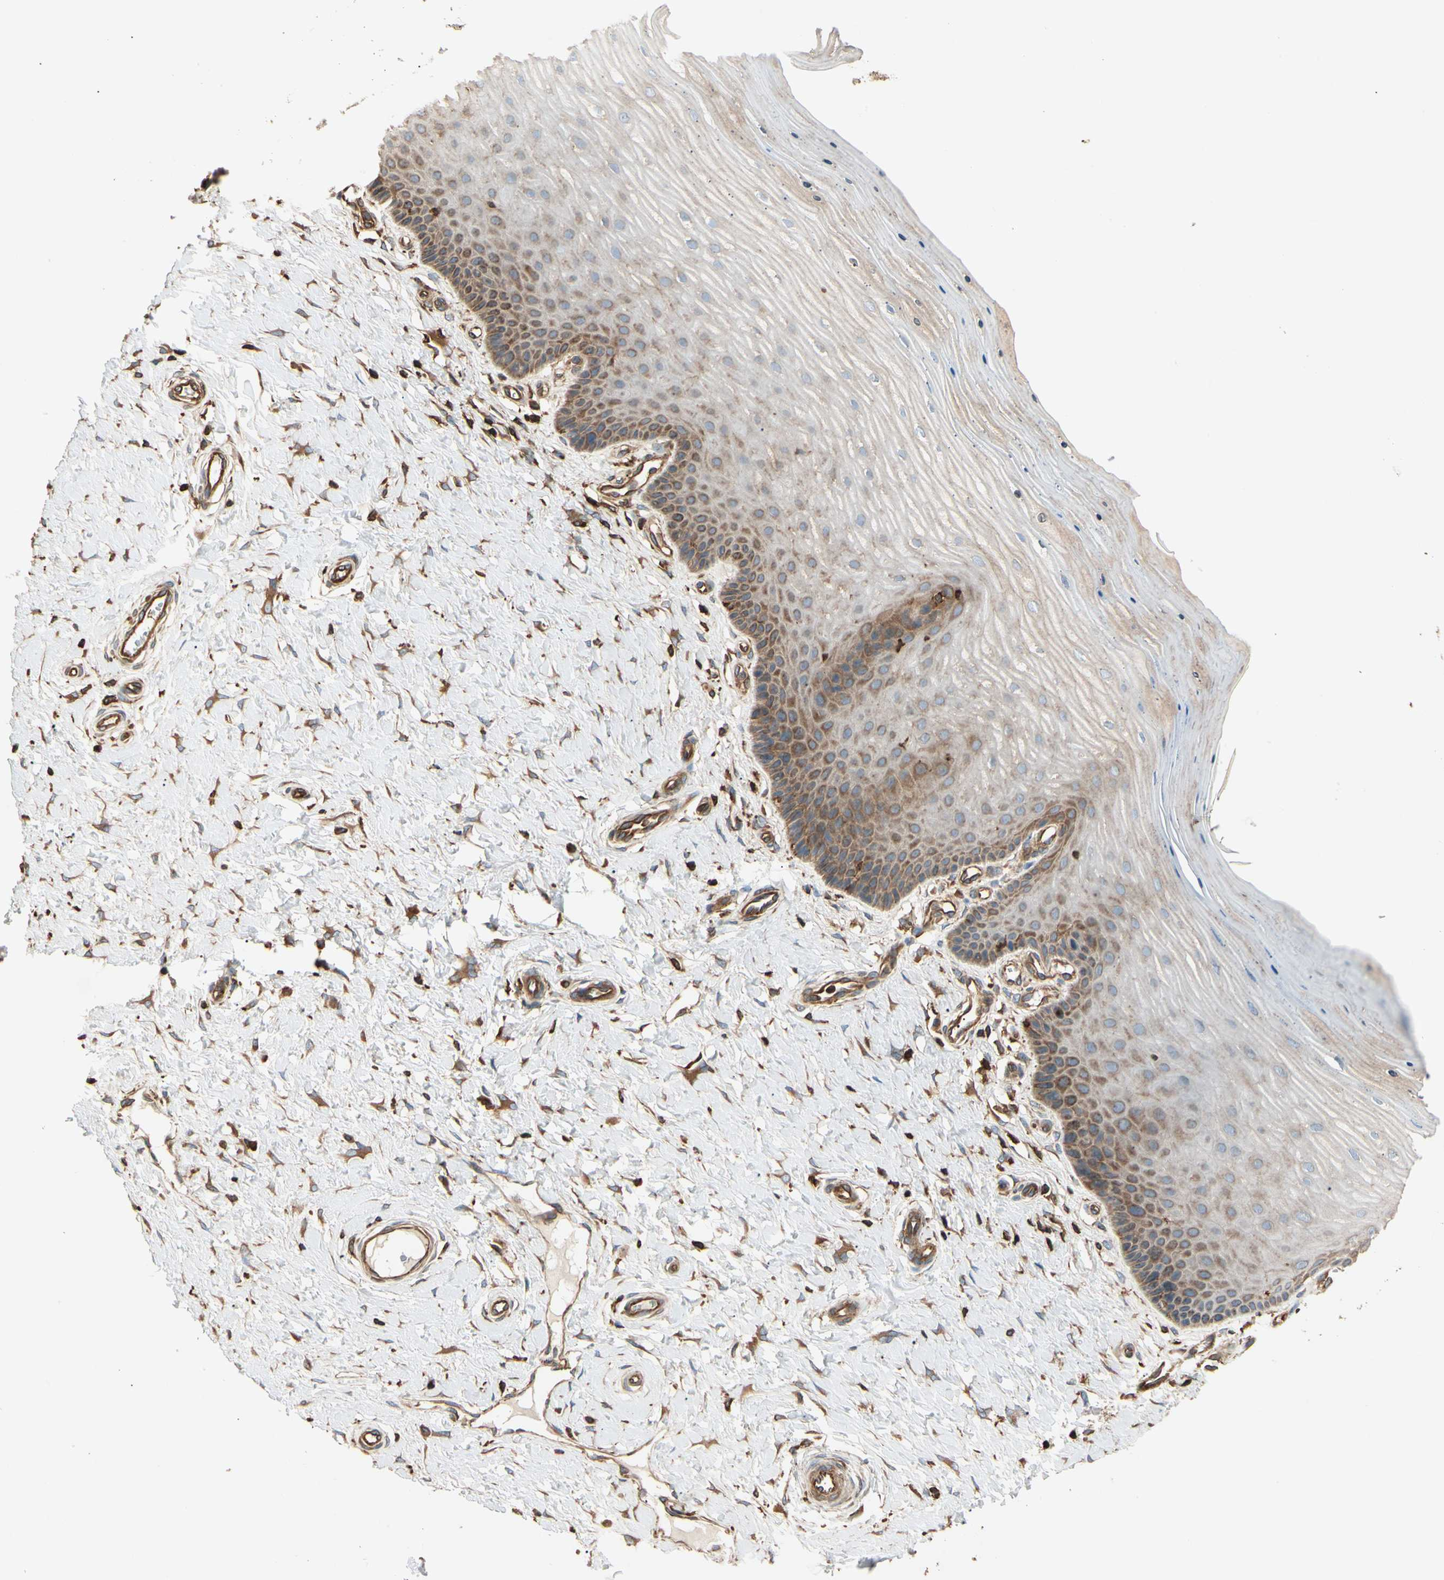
{"staining": {"intensity": "strong", "quantity": ">75%", "location": "cytoplasmic/membranous"}, "tissue": "cervix", "cell_type": "Glandular cells", "image_type": "normal", "snomed": [{"axis": "morphology", "description": "Normal tissue, NOS"}, {"axis": "topography", "description": "Cervix"}], "caption": "Glandular cells display high levels of strong cytoplasmic/membranous staining in approximately >75% of cells in benign human cervix.", "gene": "ARPC2", "patient": {"sex": "female", "age": 55}}